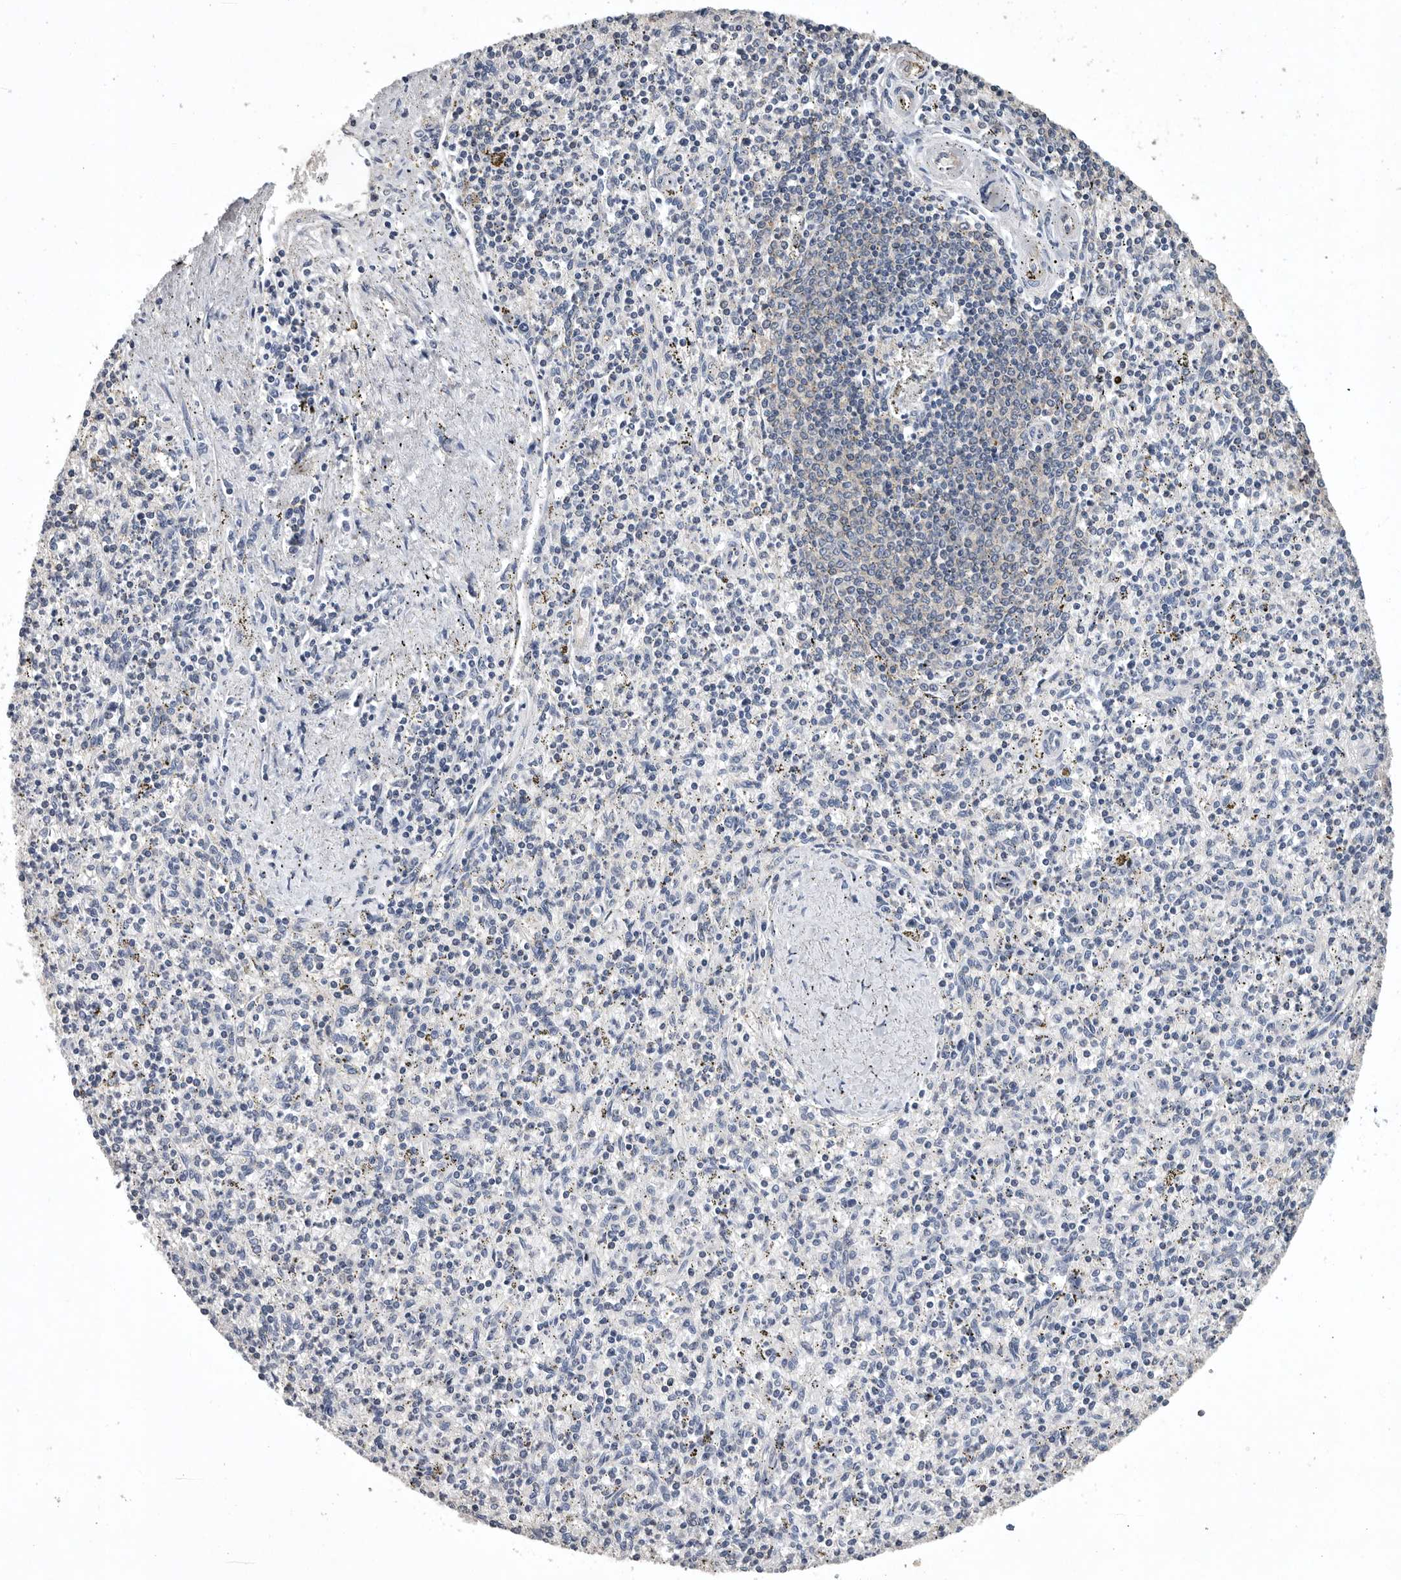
{"staining": {"intensity": "negative", "quantity": "none", "location": "none"}, "tissue": "spleen", "cell_type": "Cells in red pulp", "image_type": "normal", "snomed": [{"axis": "morphology", "description": "Normal tissue, NOS"}, {"axis": "topography", "description": "Spleen"}], "caption": "High power microscopy image of an immunohistochemistry photomicrograph of benign spleen, revealing no significant staining in cells in red pulp. Brightfield microscopy of IHC stained with DAB (3,3'-diaminobenzidine) (brown) and hematoxylin (blue), captured at high magnification.", "gene": "PDCD4", "patient": {"sex": "male", "age": 72}}